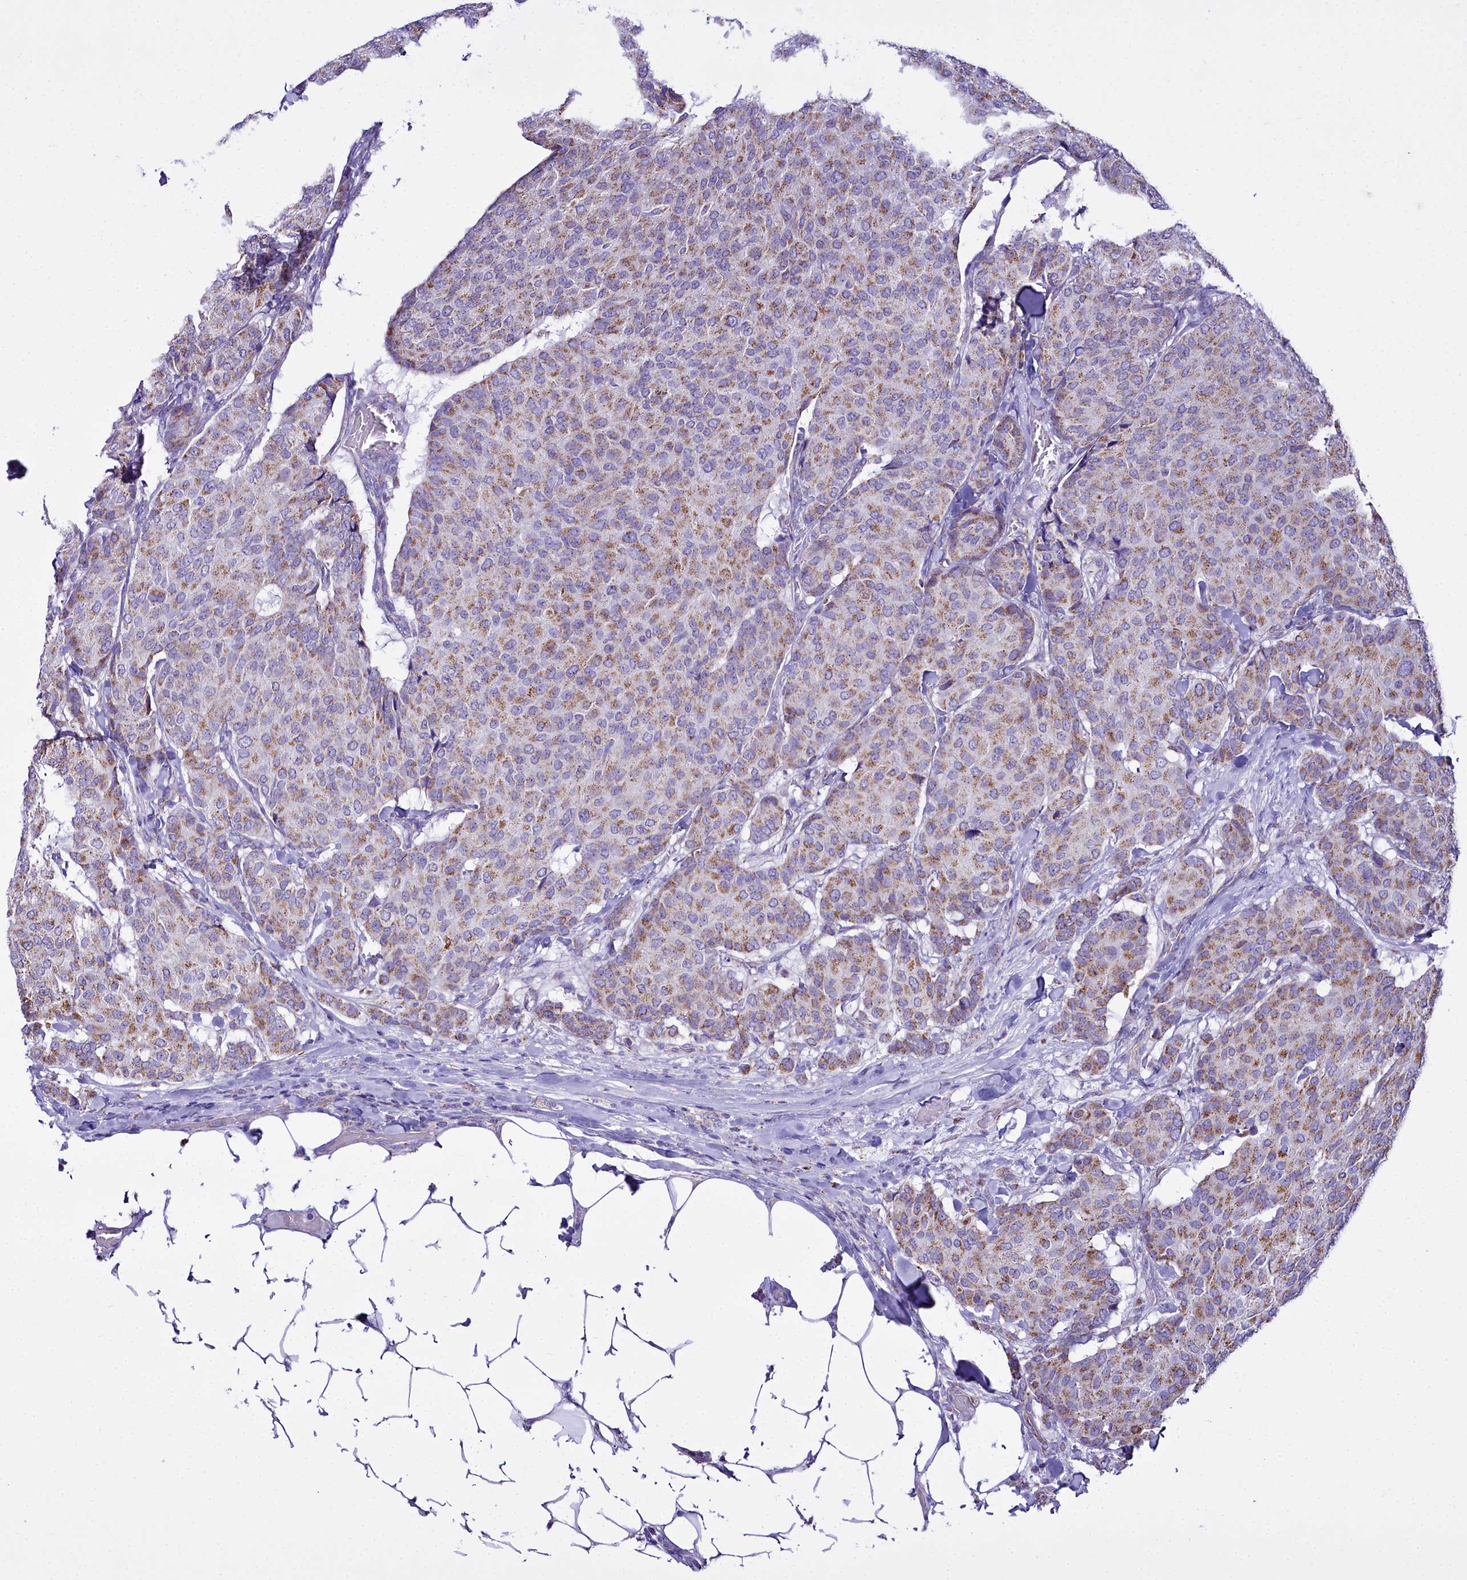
{"staining": {"intensity": "moderate", "quantity": "25%-75%", "location": "cytoplasmic/membranous"}, "tissue": "breast cancer", "cell_type": "Tumor cells", "image_type": "cancer", "snomed": [{"axis": "morphology", "description": "Duct carcinoma"}, {"axis": "topography", "description": "Breast"}], "caption": "This image reveals breast cancer (intraductal carcinoma) stained with immunohistochemistry (IHC) to label a protein in brown. The cytoplasmic/membranous of tumor cells show moderate positivity for the protein. Nuclei are counter-stained blue.", "gene": "WDFY3", "patient": {"sex": "female", "age": 75}}